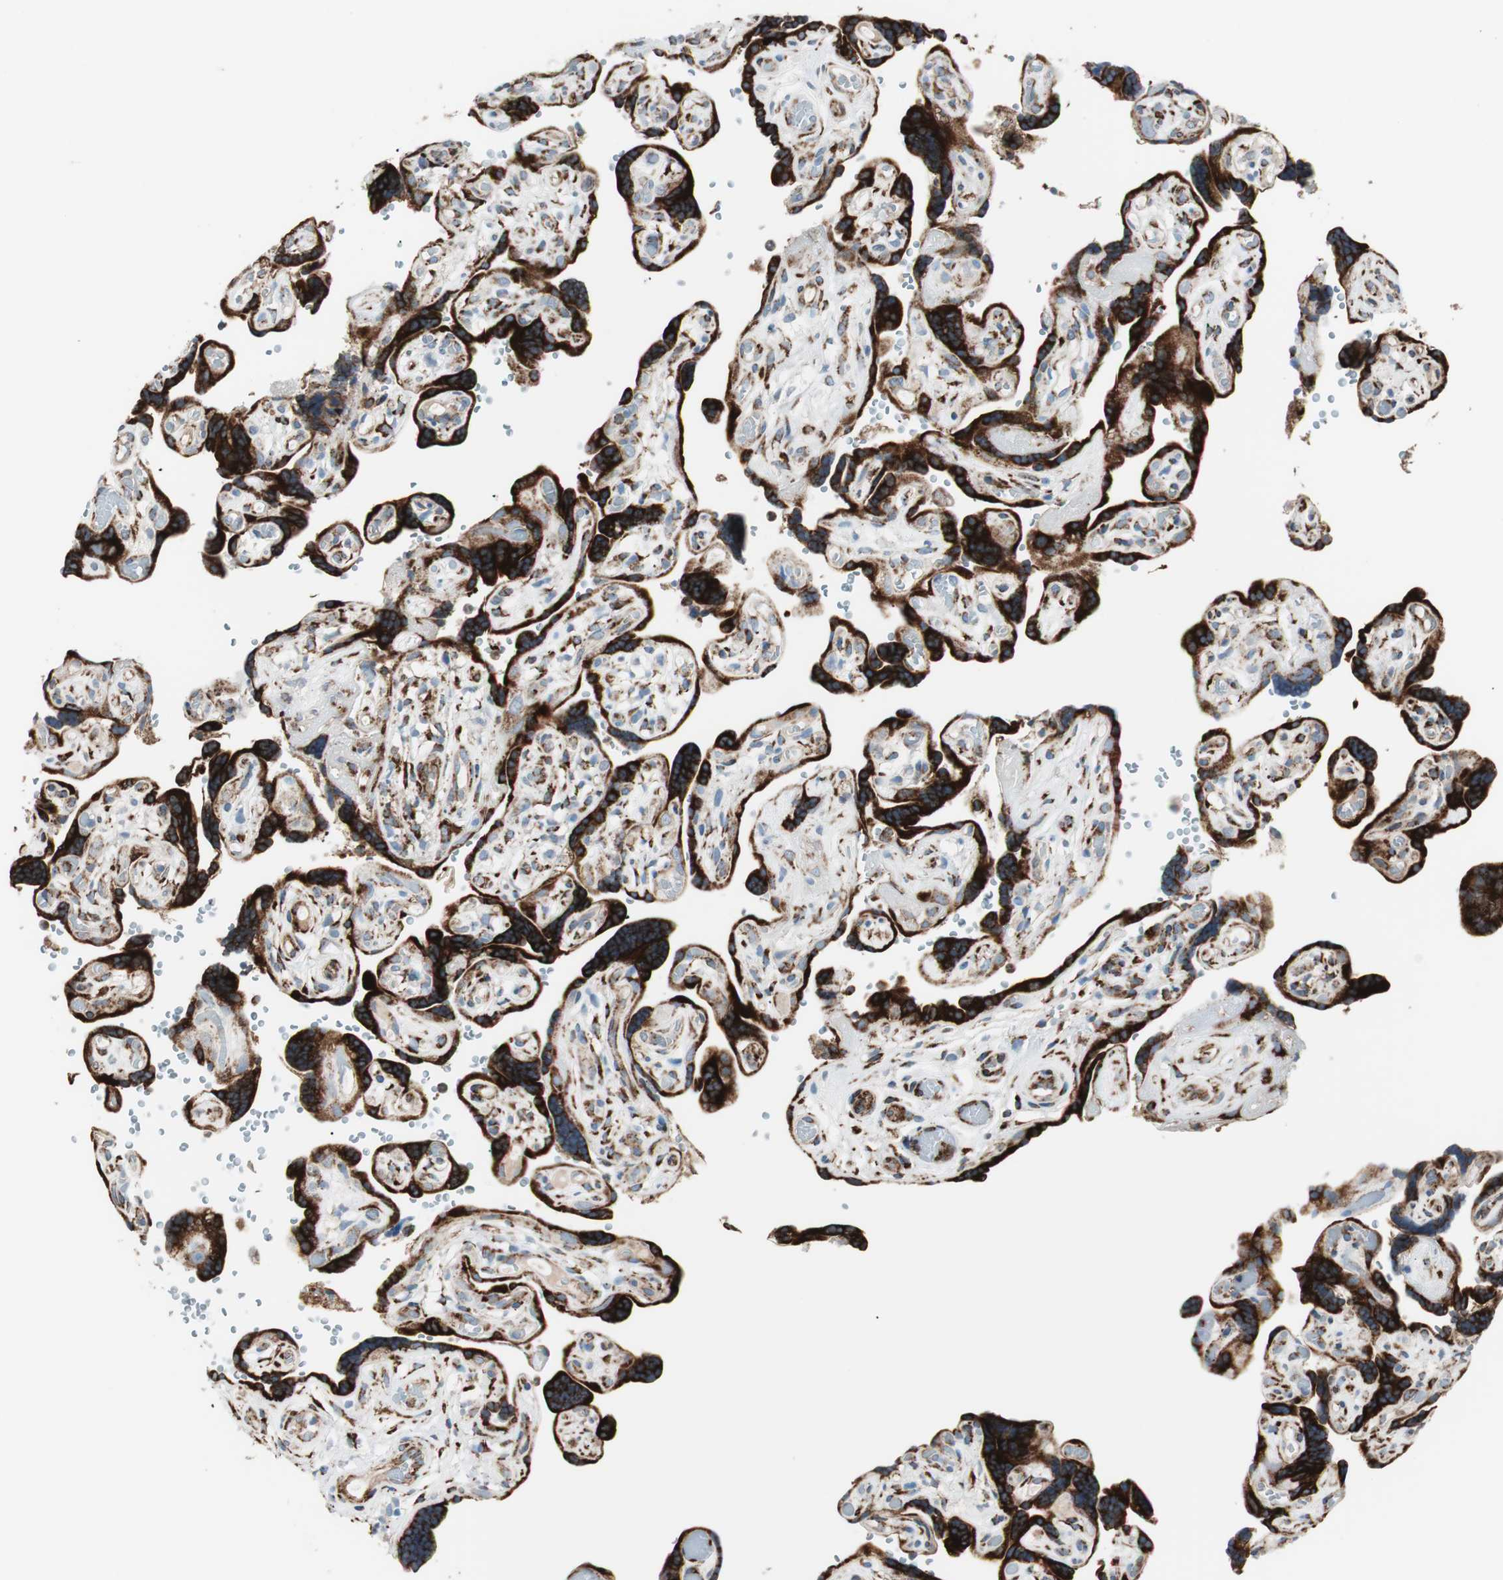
{"staining": {"intensity": "strong", "quantity": ">75%", "location": "cytoplasmic/membranous"}, "tissue": "placenta", "cell_type": "Decidual cells", "image_type": "normal", "snomed": [{"axis": "morphology", "description": "Normal tissue, NOS"}, {"axis": "topography", "description": "Placenta"}], "caption": "This image demonstrates immunohistochemistry staining of normal placenta, with high strong cytoplasmic/membranous staining in about >75% of decidual cells.", "gene": "P4HTM", "patient": {"sex": "female", "age": 30}}